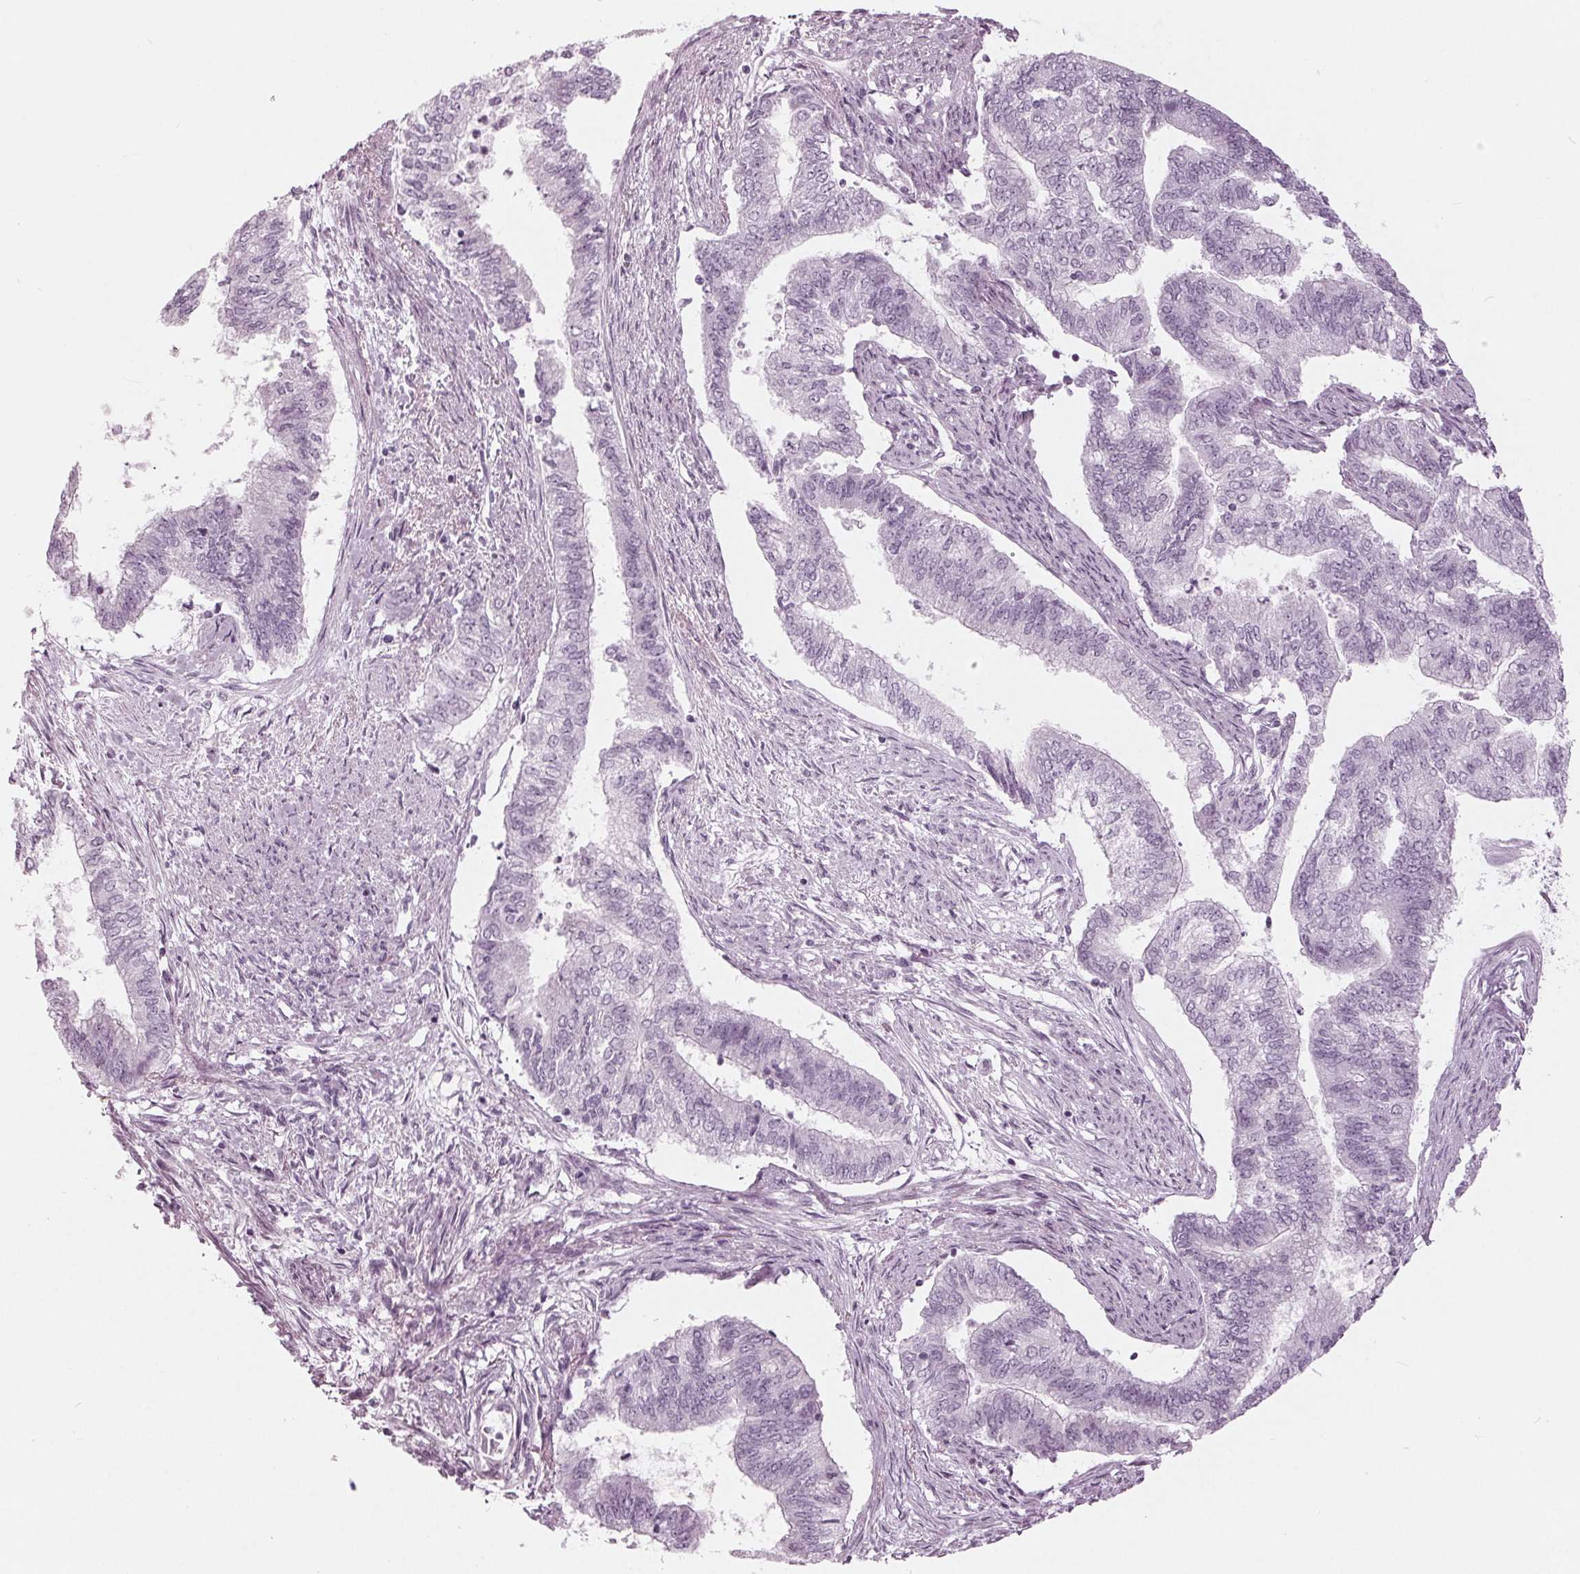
{"staining": {"intensity": "negative", "quantity": "none", "location": "none"}, "tissue": "endometrial cancer", "cell_type": "Tumor cells", "image_type": "cancer", "snomed": [{"axis": "morphology", "description": "Adenocarcinoma, NOS"}, {"axis": "topography", "description": "Endometrium"}], "caption": "Tumor cells show no significant expression in endometrial cancer (adenocarcinoma).", "gene": "KRT28", "patient": {"sex": "female", "age": 65}}